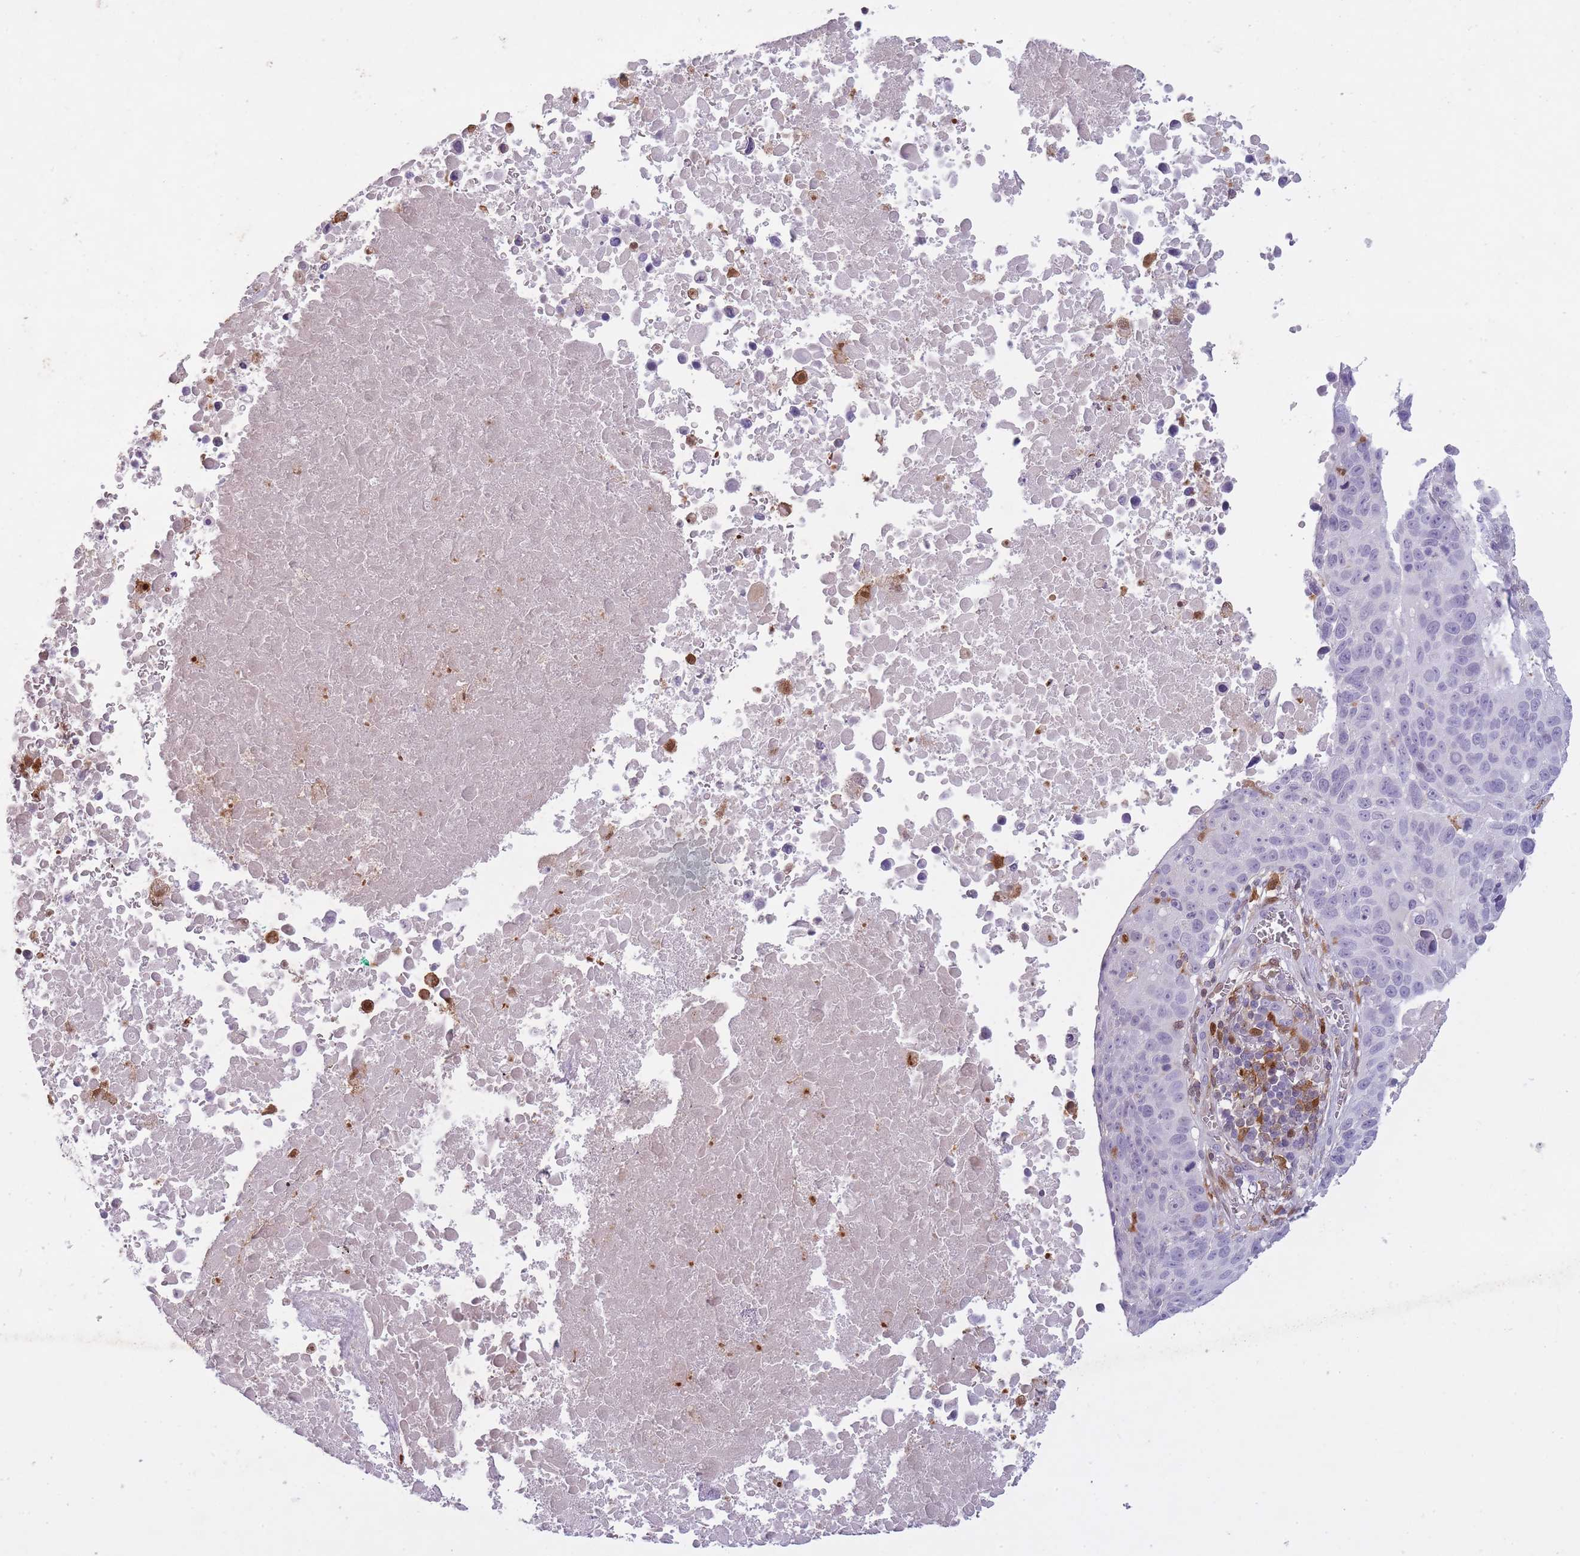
{"staining": {"intensity": "negative", "quantity": "none", "location": "none"}, "tissue": "lung cancer", "cell_type": "Tumor cells", "image_type": "cancer", "snomed": [{"axis": "morphology", "description": "Squamous cell carcinoma, NOS"}, {"axis": "topography", "description": "Lung"}], "caption": "This is an immunohistochemistry image of lung cancer (squamous cell carcinoma). There is no positivity in tumor cells.", "gene": "LGALS9", "patient": {"sex": "male", "age": 66}}